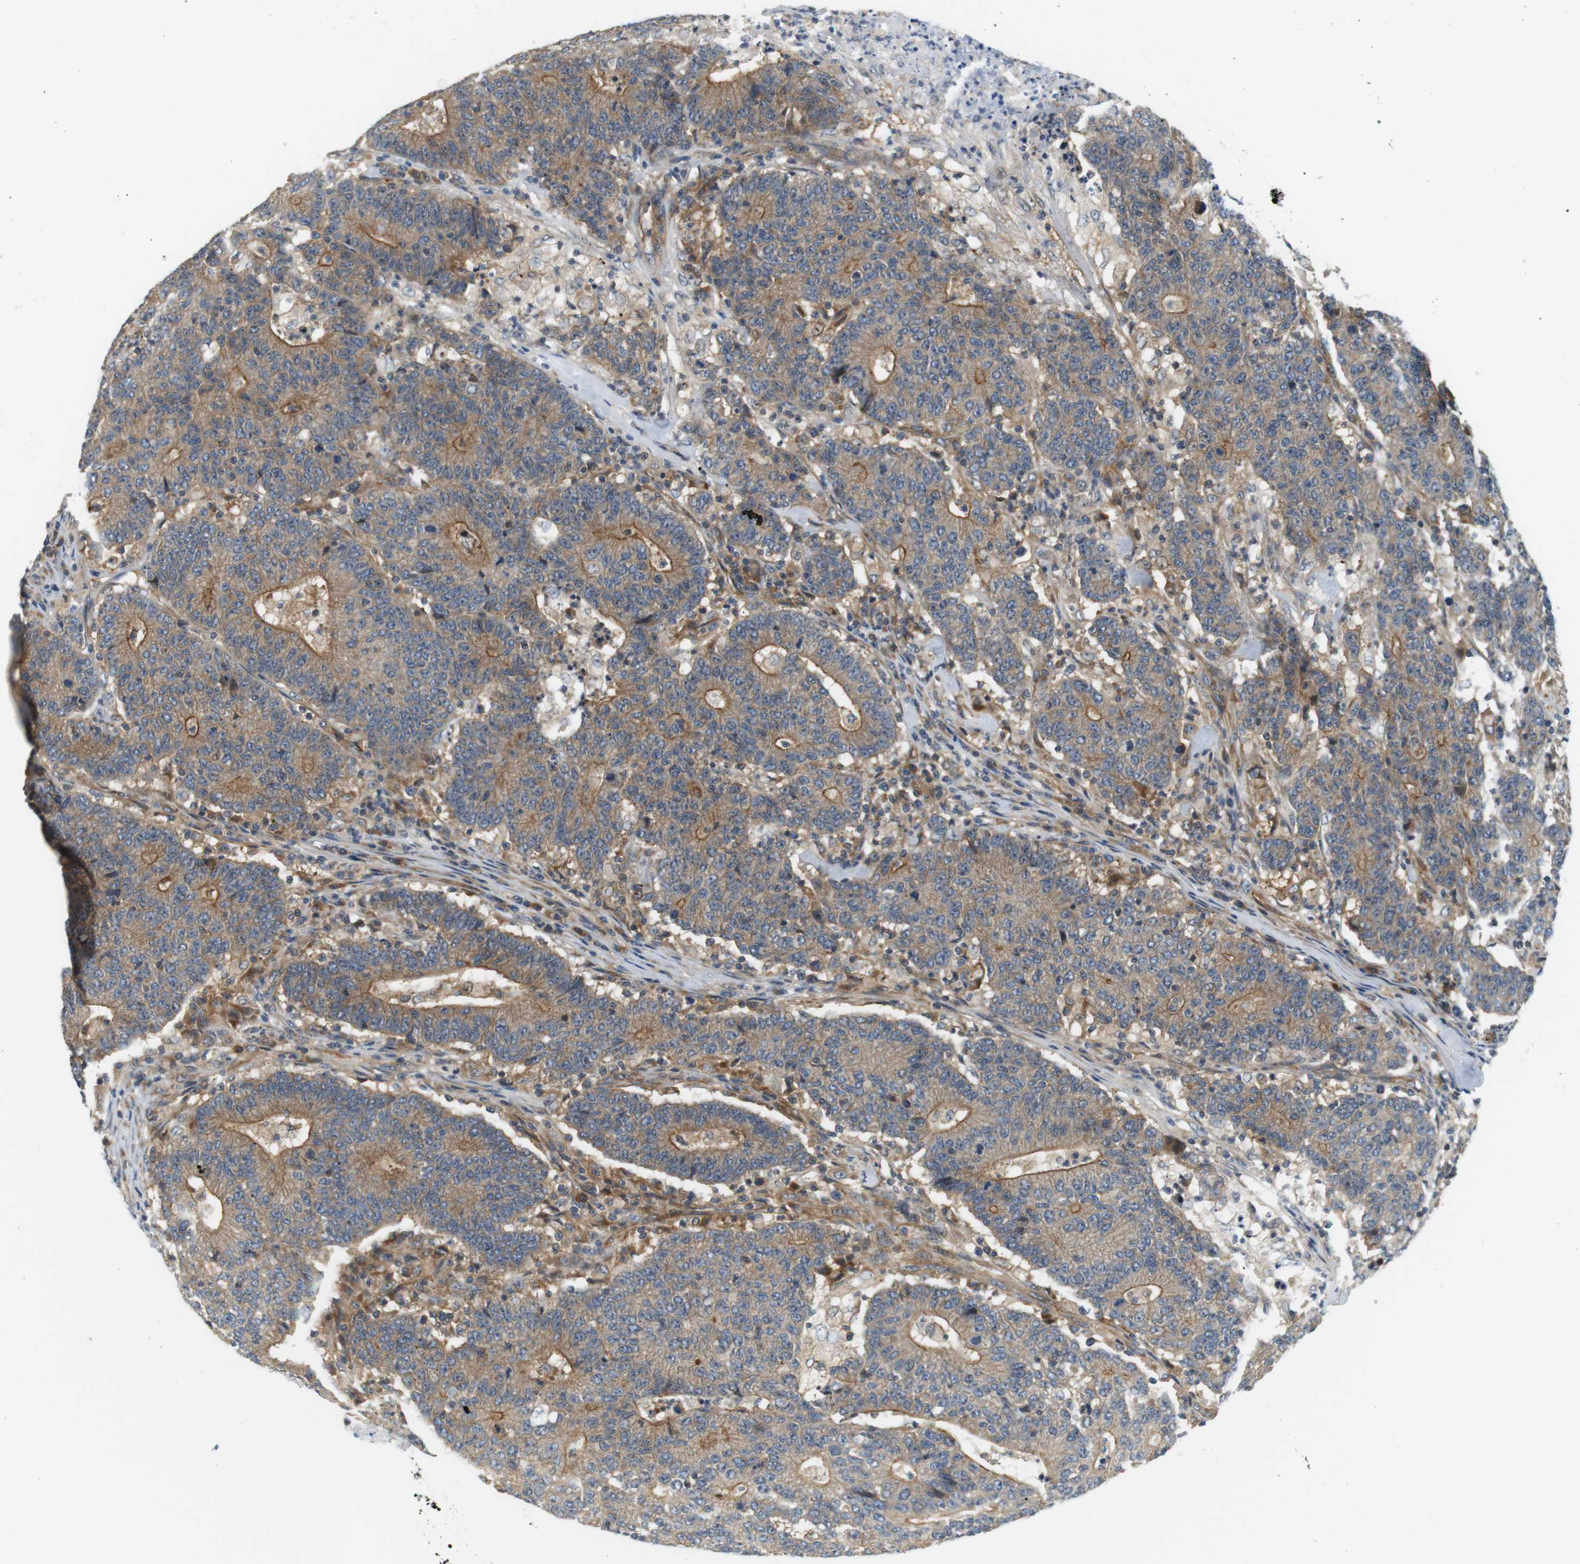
{"staining": {"intensity": "weak", "quantity": ">75%", "location": "cytoplasmic/membranous"}, "tissue": "colorectal cancer", "cell_type": "Tumor cells", "image_type": "cancer", "snomed": [{"axis": "morphology", "description": "Normal tissue, NOS"}, {"axis": "morphology", "description": "Adenocarcinoma, NOS"}, {"axis": "topography", "description": "Colon"}], "caption": "Brown immunohistochemical staining in colorectal cancer shows weak cytoplasmic/membranous staining in approximately >75% of tumor cells.", "gene": "SH3GLB1", "patient": {"sex": "female", "age": 75}}